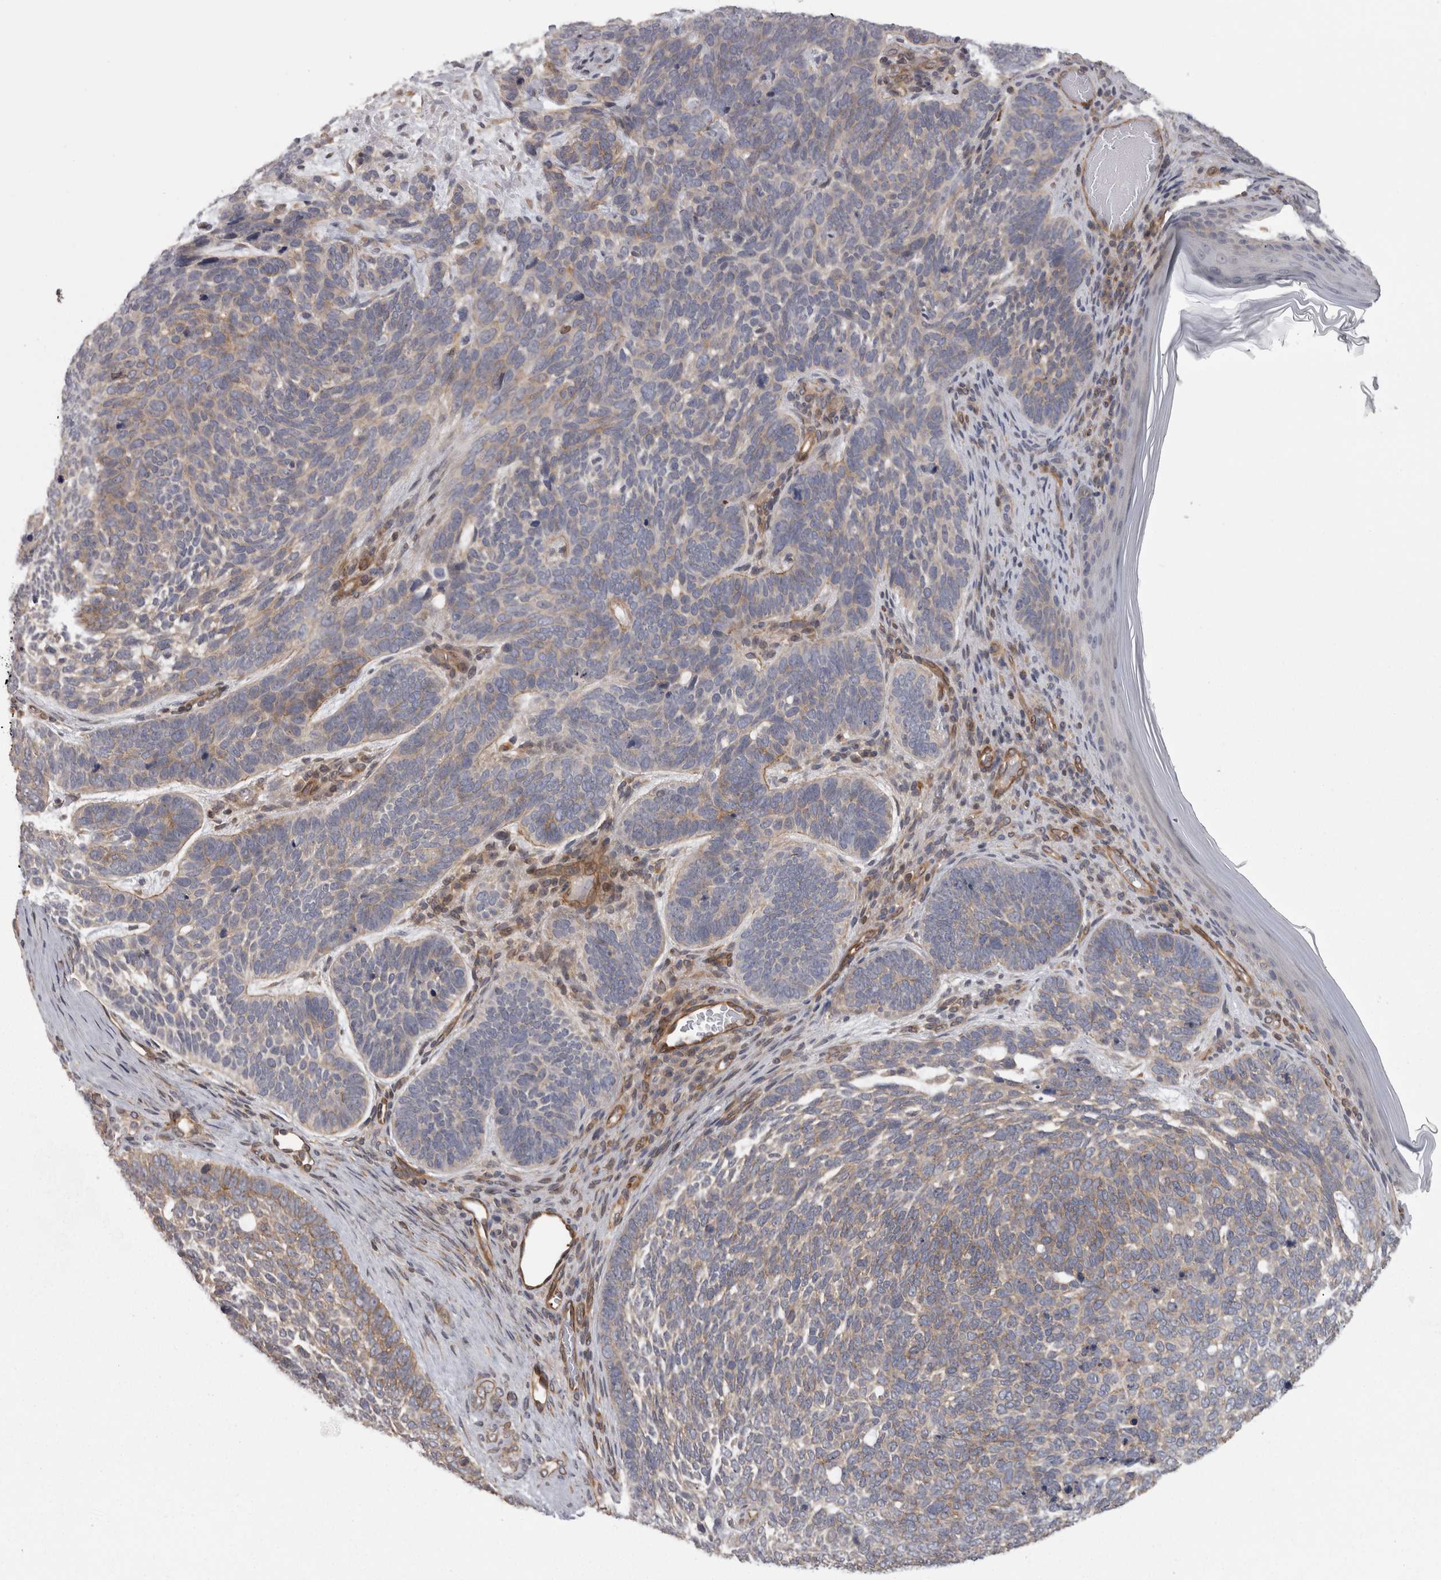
{"staining": {"intensity": "moderate", "quantity": "<25%", "location": "cytoplasmic/membranous"}, "tissue": "skin cancer", "cell_type": "Tumor cells", "image_type": "cancer", "snomed": [{"axis": "morphology", "description": "Basal cell carcinoma"}, {"axis": "topography", "description": "Skin"}], "caption": "Protein positivity by immunohistochemistry (IHC) demonstrates moderate cytoplasmic/membranous staining in about <25% of tumor cells in basal cell carcinoma (skin). (DAB IHC, brown staining for protein, blue staining for nuclei).", "gene": "RMDN1", "patient": {"sex": "female", "age": 85}}